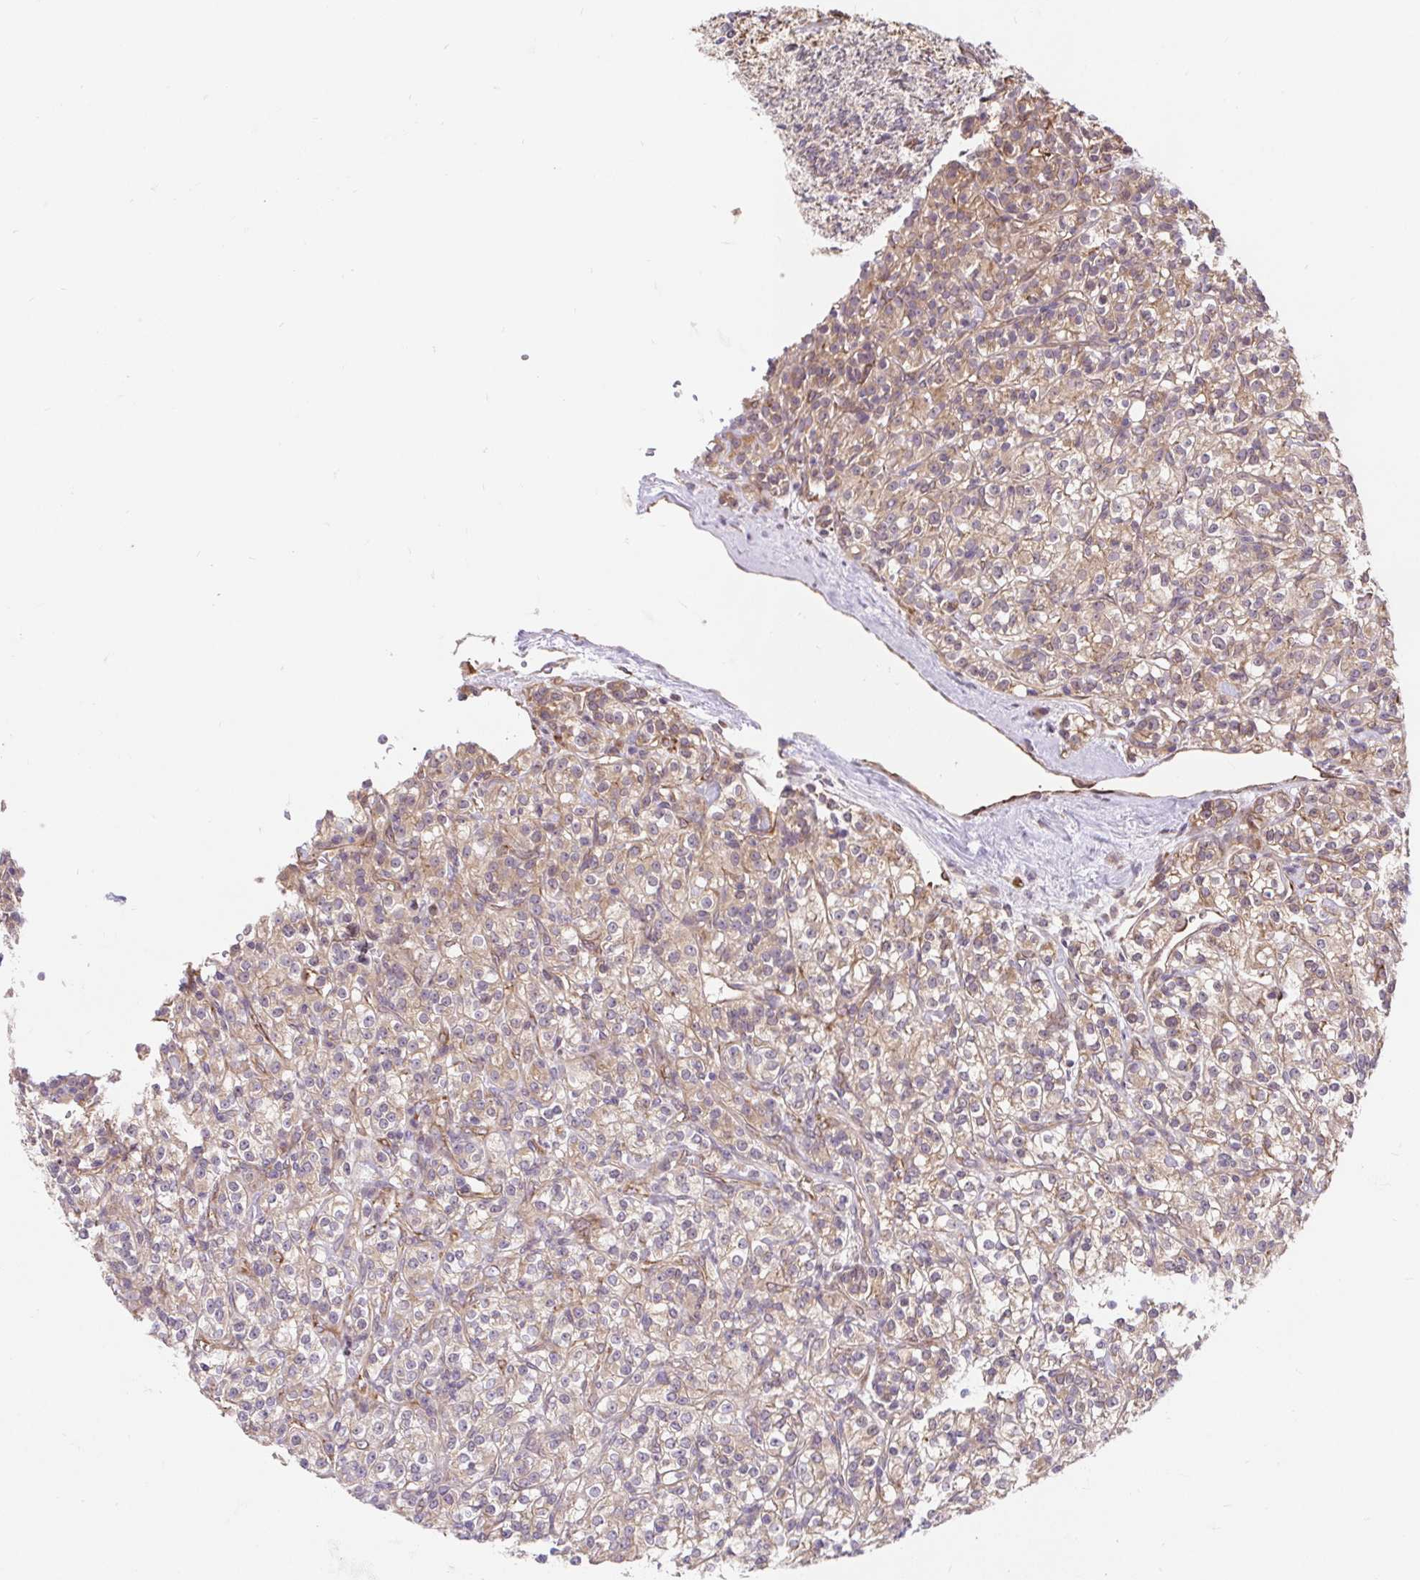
{"staining": {"intensity": "weak", "quantity": "25%-75%", "location": "cytoplasmic/membranous"}, "tissue": "renal cancer", "cell_type": "Tumor cells", "image_type": "cancer", "snomed": [{"axis": "morphology", "description": "Adenocarcinoma, NOS"}, {"axis": "topography", "description": "Kidney"}], "caption": "Protein staining of renal cancer (adenocarcinoma) tissue shows weak cytoplasmic/membranous expression in about 25%-75% of tumor cells.", "gene": "LYPD5", "patient": {"sex": "male", "age": 77}}